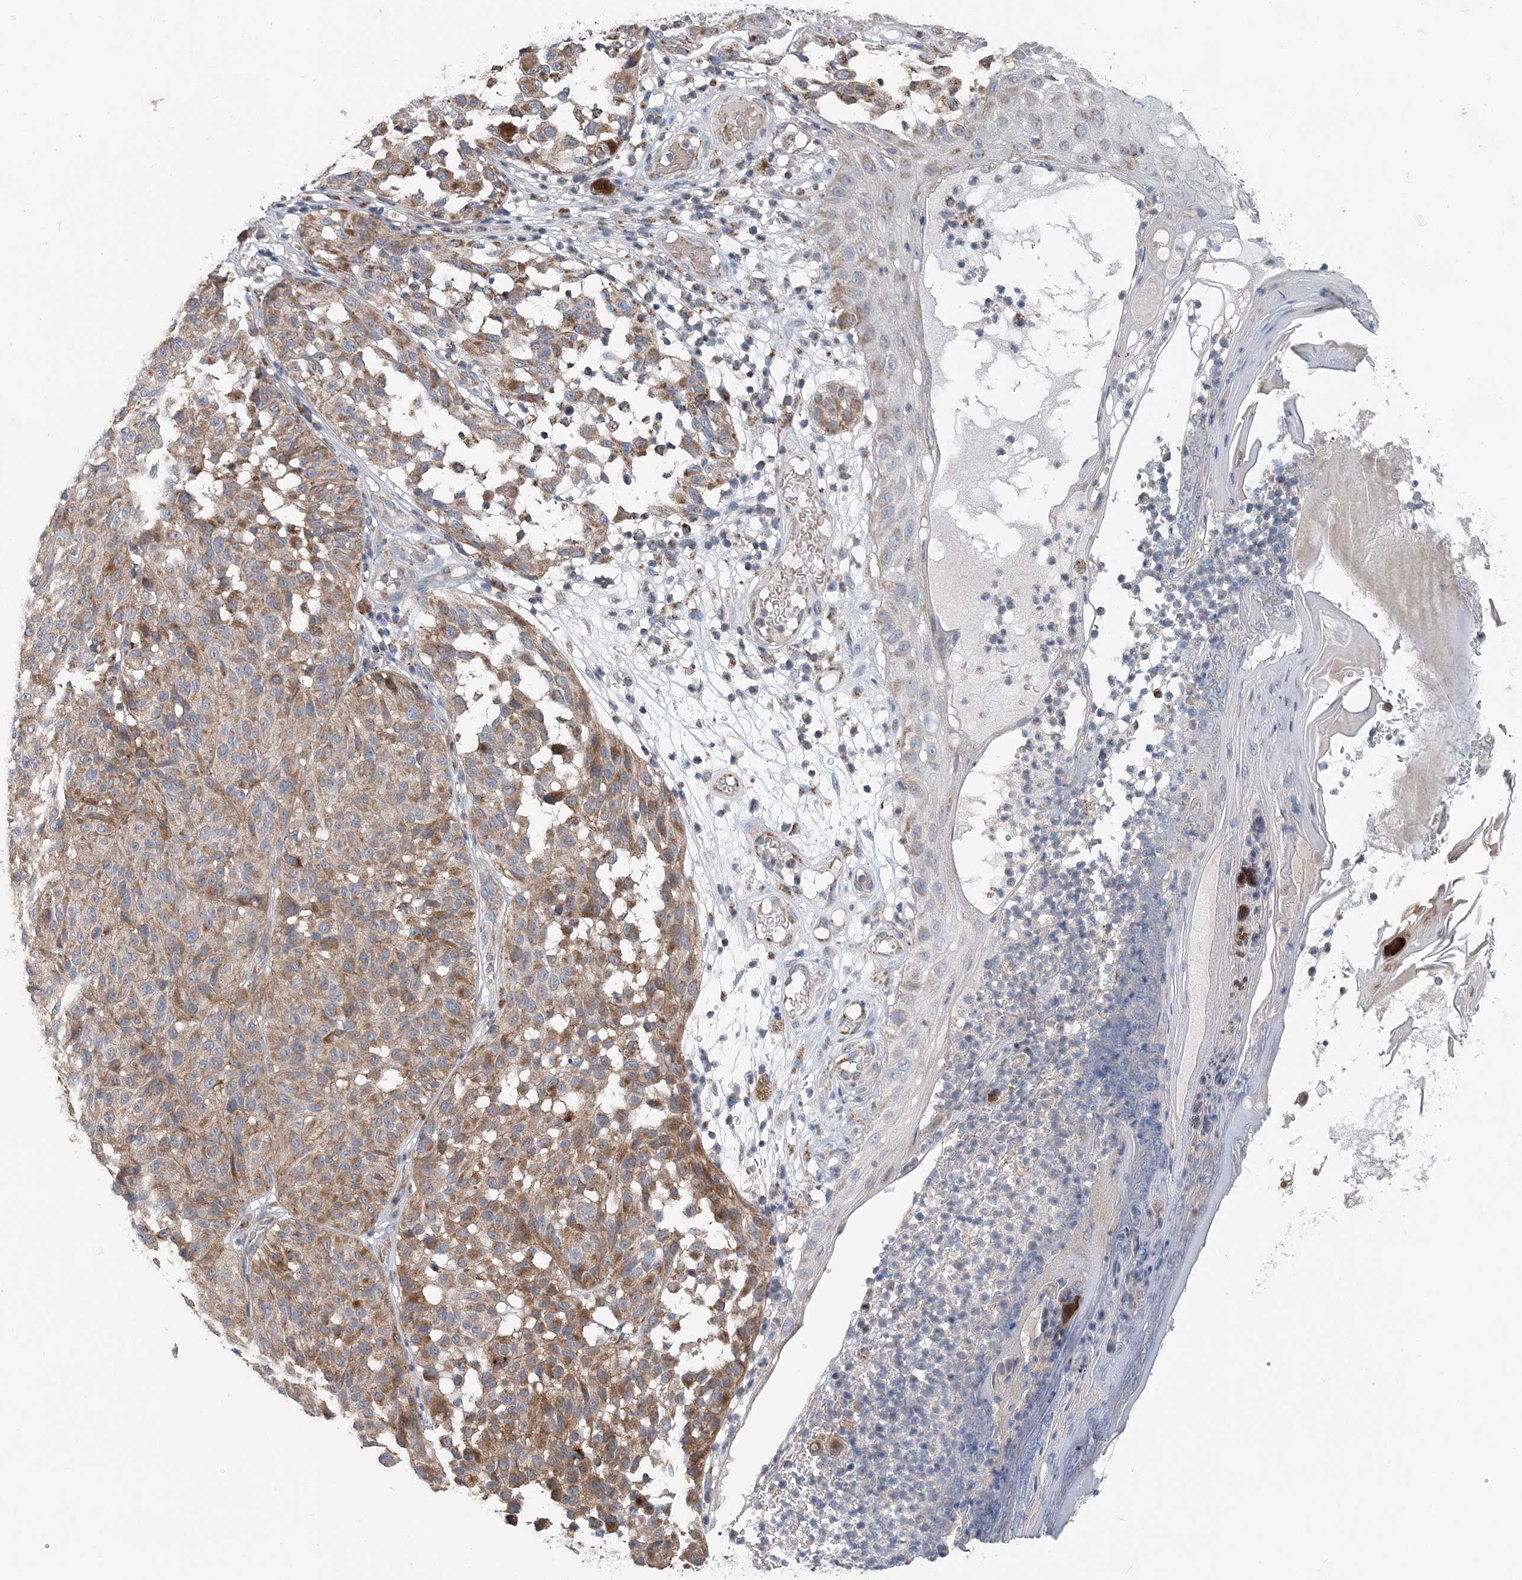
{"staining": {"intensity": "moderate", "quantity": ">75%", "location": "cytoplasmic/membranous"}, "tissue": "melanoma", "cell_type": "Tumor cells", "image_type": "cancer", "snomed": [{"axis": "morphology", "description": "Malignant melanoma, NOS"}, {"axis": "topography", "description": "Skin"}], "caption": "Immunohistochemical staining of melanoma displays moderate cytoplasmic/membranous protein expression in about >75% of tumor cells.", "gene": "SPRY2", "patient": {"sex": "female", "age": 46}}